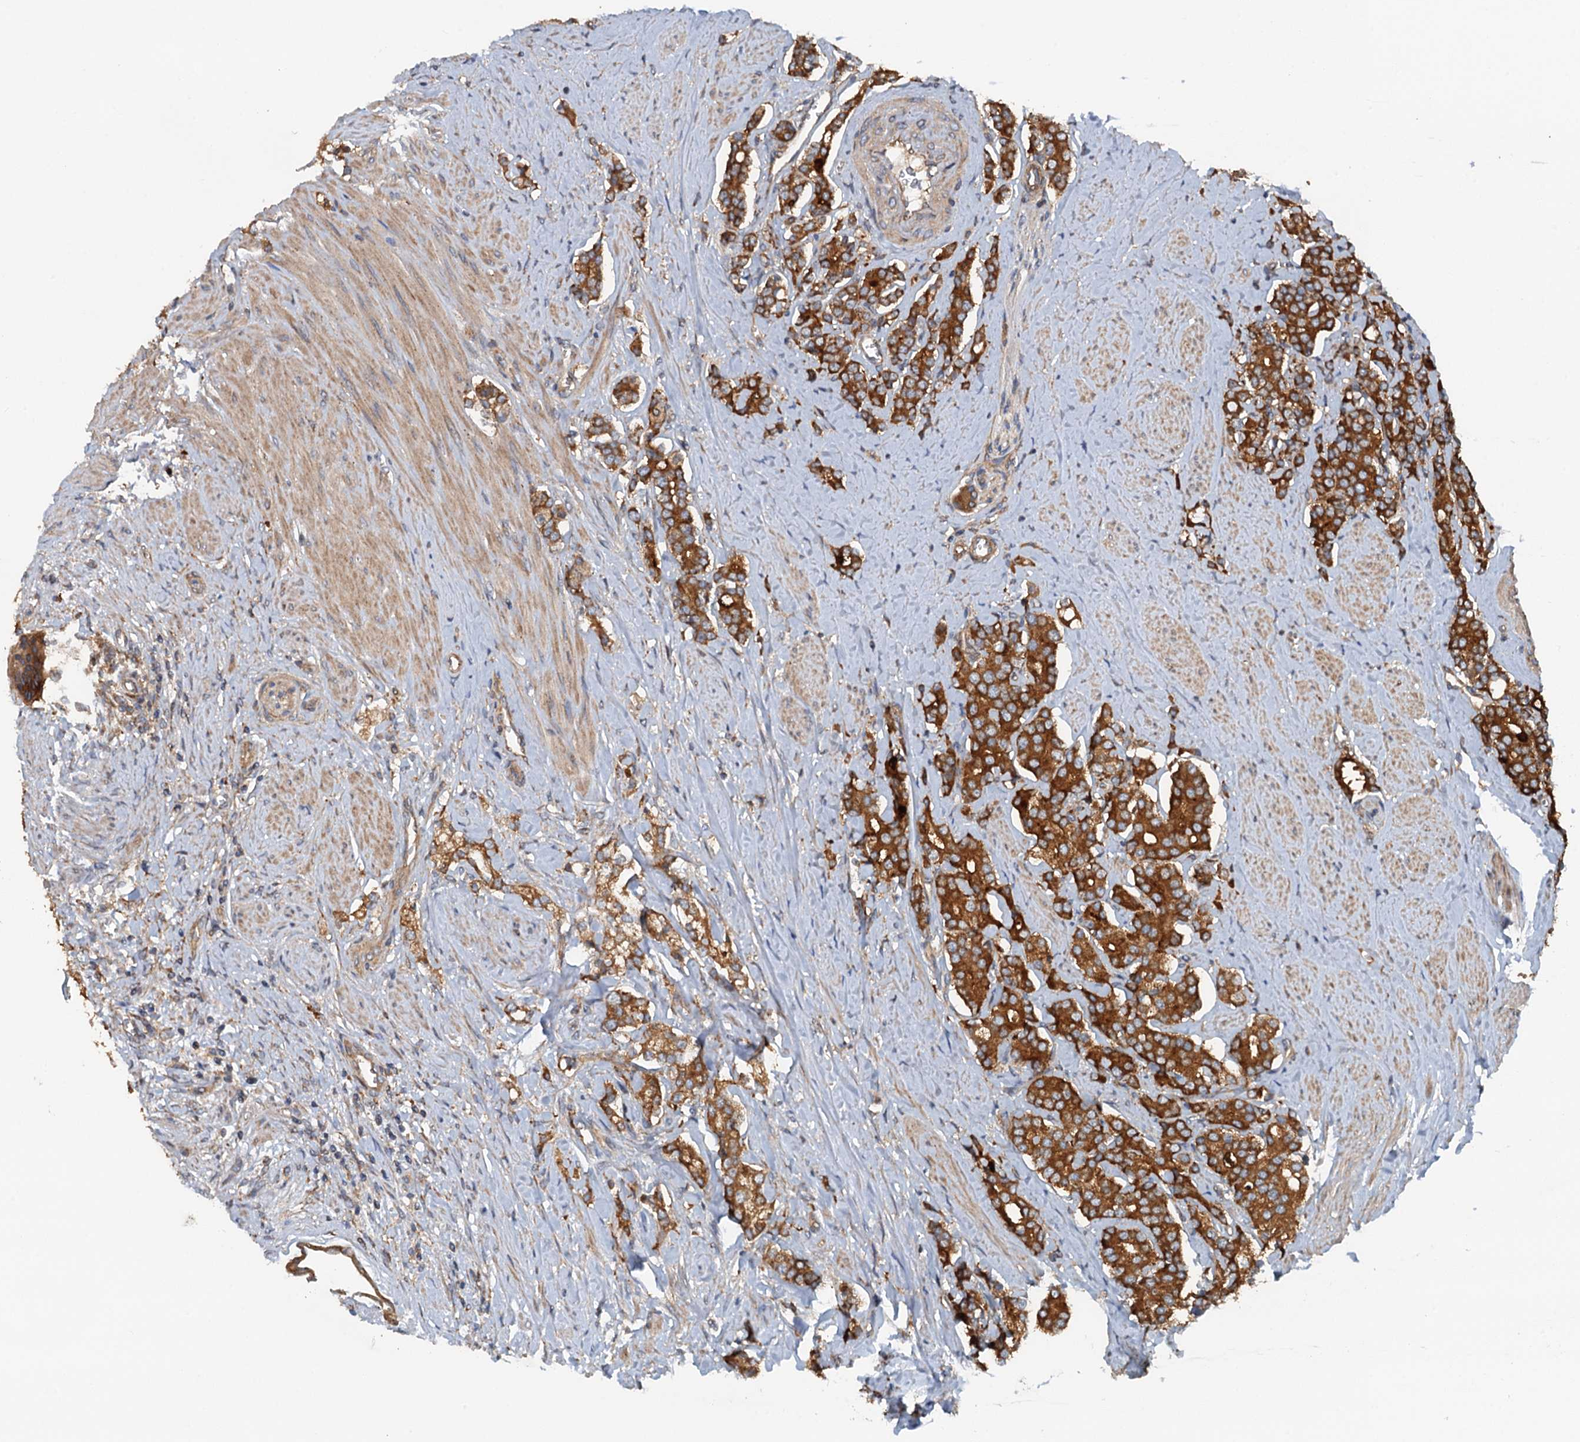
{"staining": {"intensity": "strong", "quantity": ">75%", "location": "cytoplasmic/membranous"}, "tissue": "prostate cancer", "cell_type": "Tumor cells", "image_type": "cancer", "snomed": [{"axis": "morphology", "description": "Adenocarcinoma, High grade"}, {"axis": "topography", "description": "Prostate"}], "caption": "The histopathology image reveals immunohistochemical staining of prostate cancer (high-grade adenocarcinoma). There is strong cytoplasmic/membranous expression is identified in about >75% of tumor cells.", "gene": "COG3", "patient": {"sex": "male", "age": 62}}